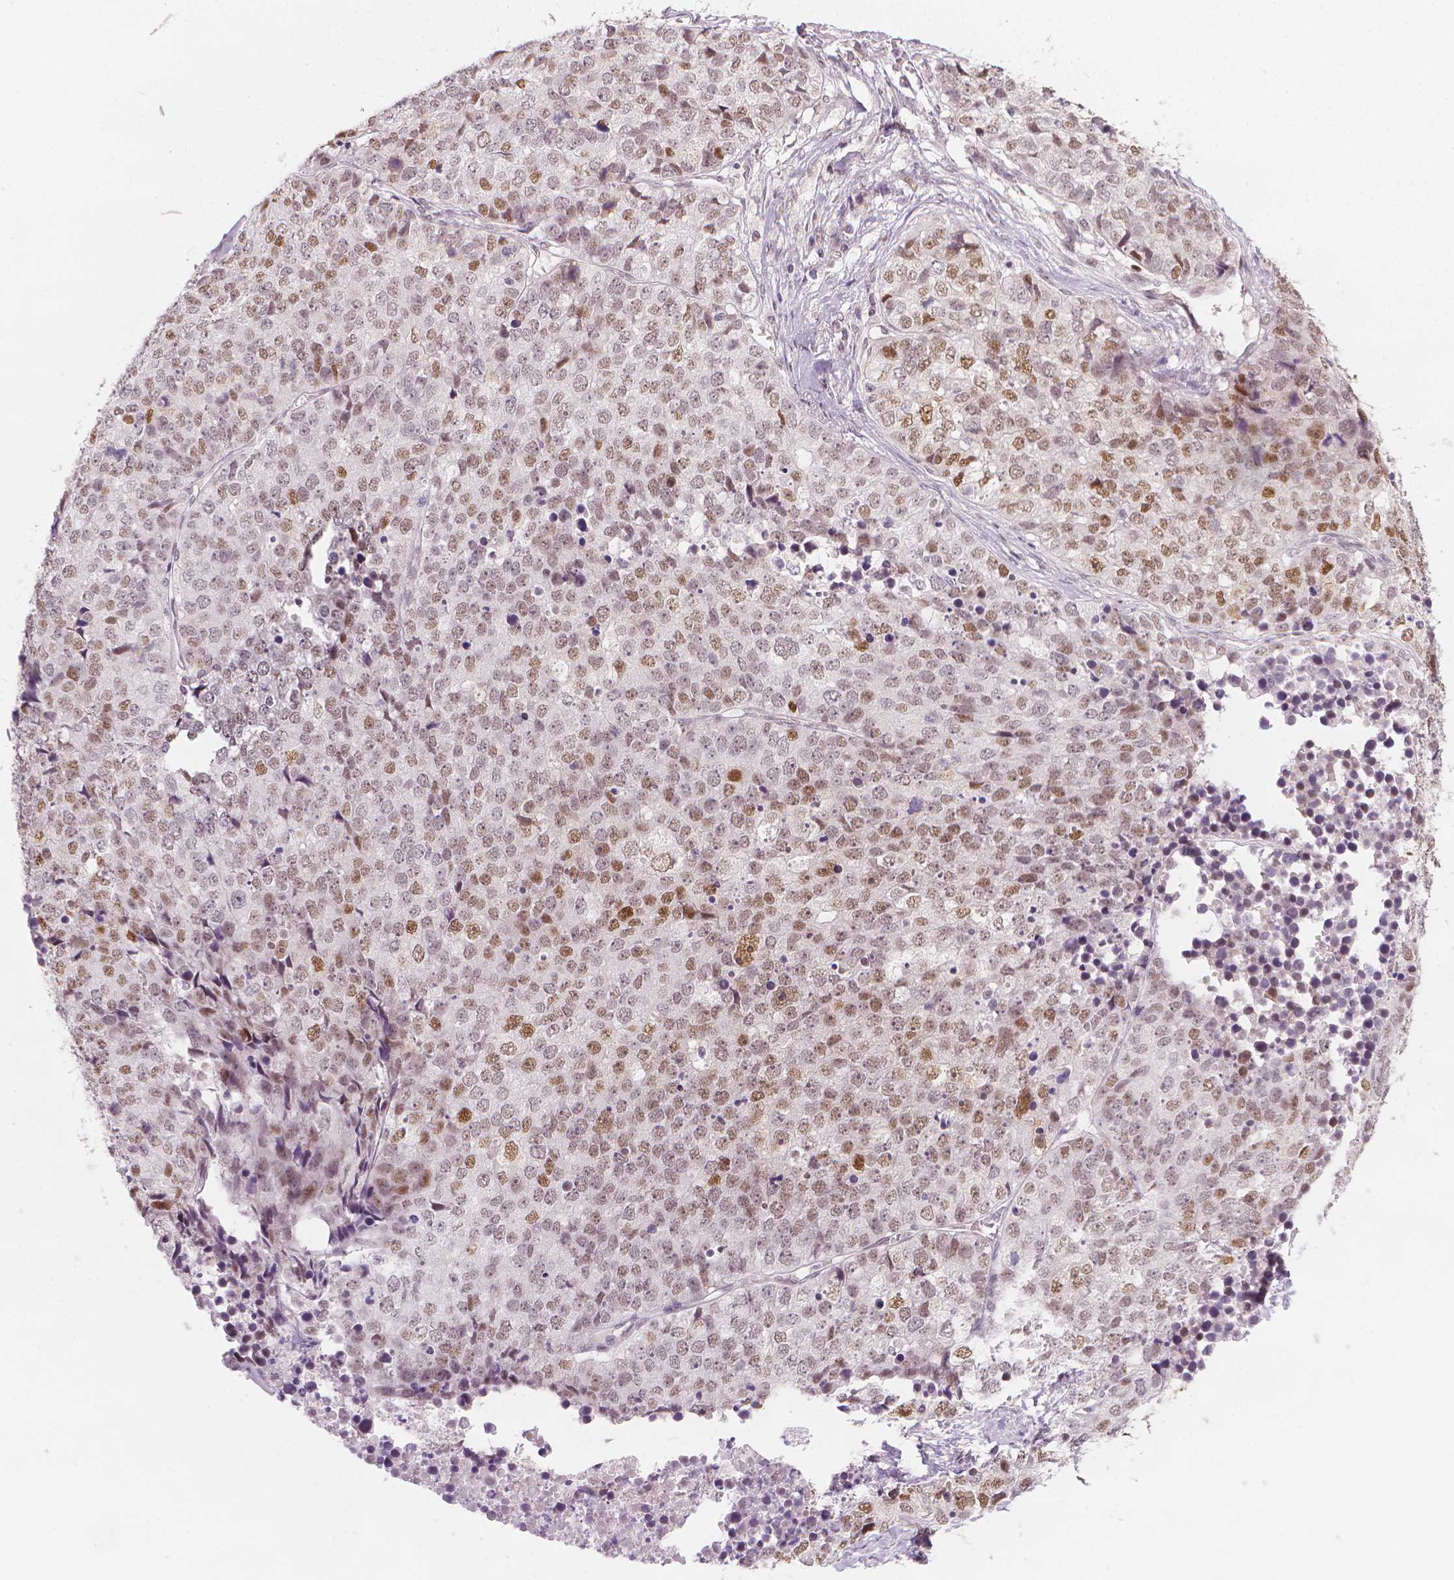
{"staining": {"intensity": "moderate", "quantity": "25%-75%", "location": "nuclear"}, "tissue": "stomach cancer", "cell_type": "Tumor cells", "image_type": "cancer", "snomed": [{"axis": "morphology", "description": "Adenocarcinoma, NOS"}, {"axis": "topography", "description": "Stomach"}], "caption": "The photomicrograph displays staining of stomach cancer, revealing moderate nuclear protein positivity (brown color) within tumor cells.", "gene": "CDKN1C", "patient": {"sex": "male", "age": 69}}